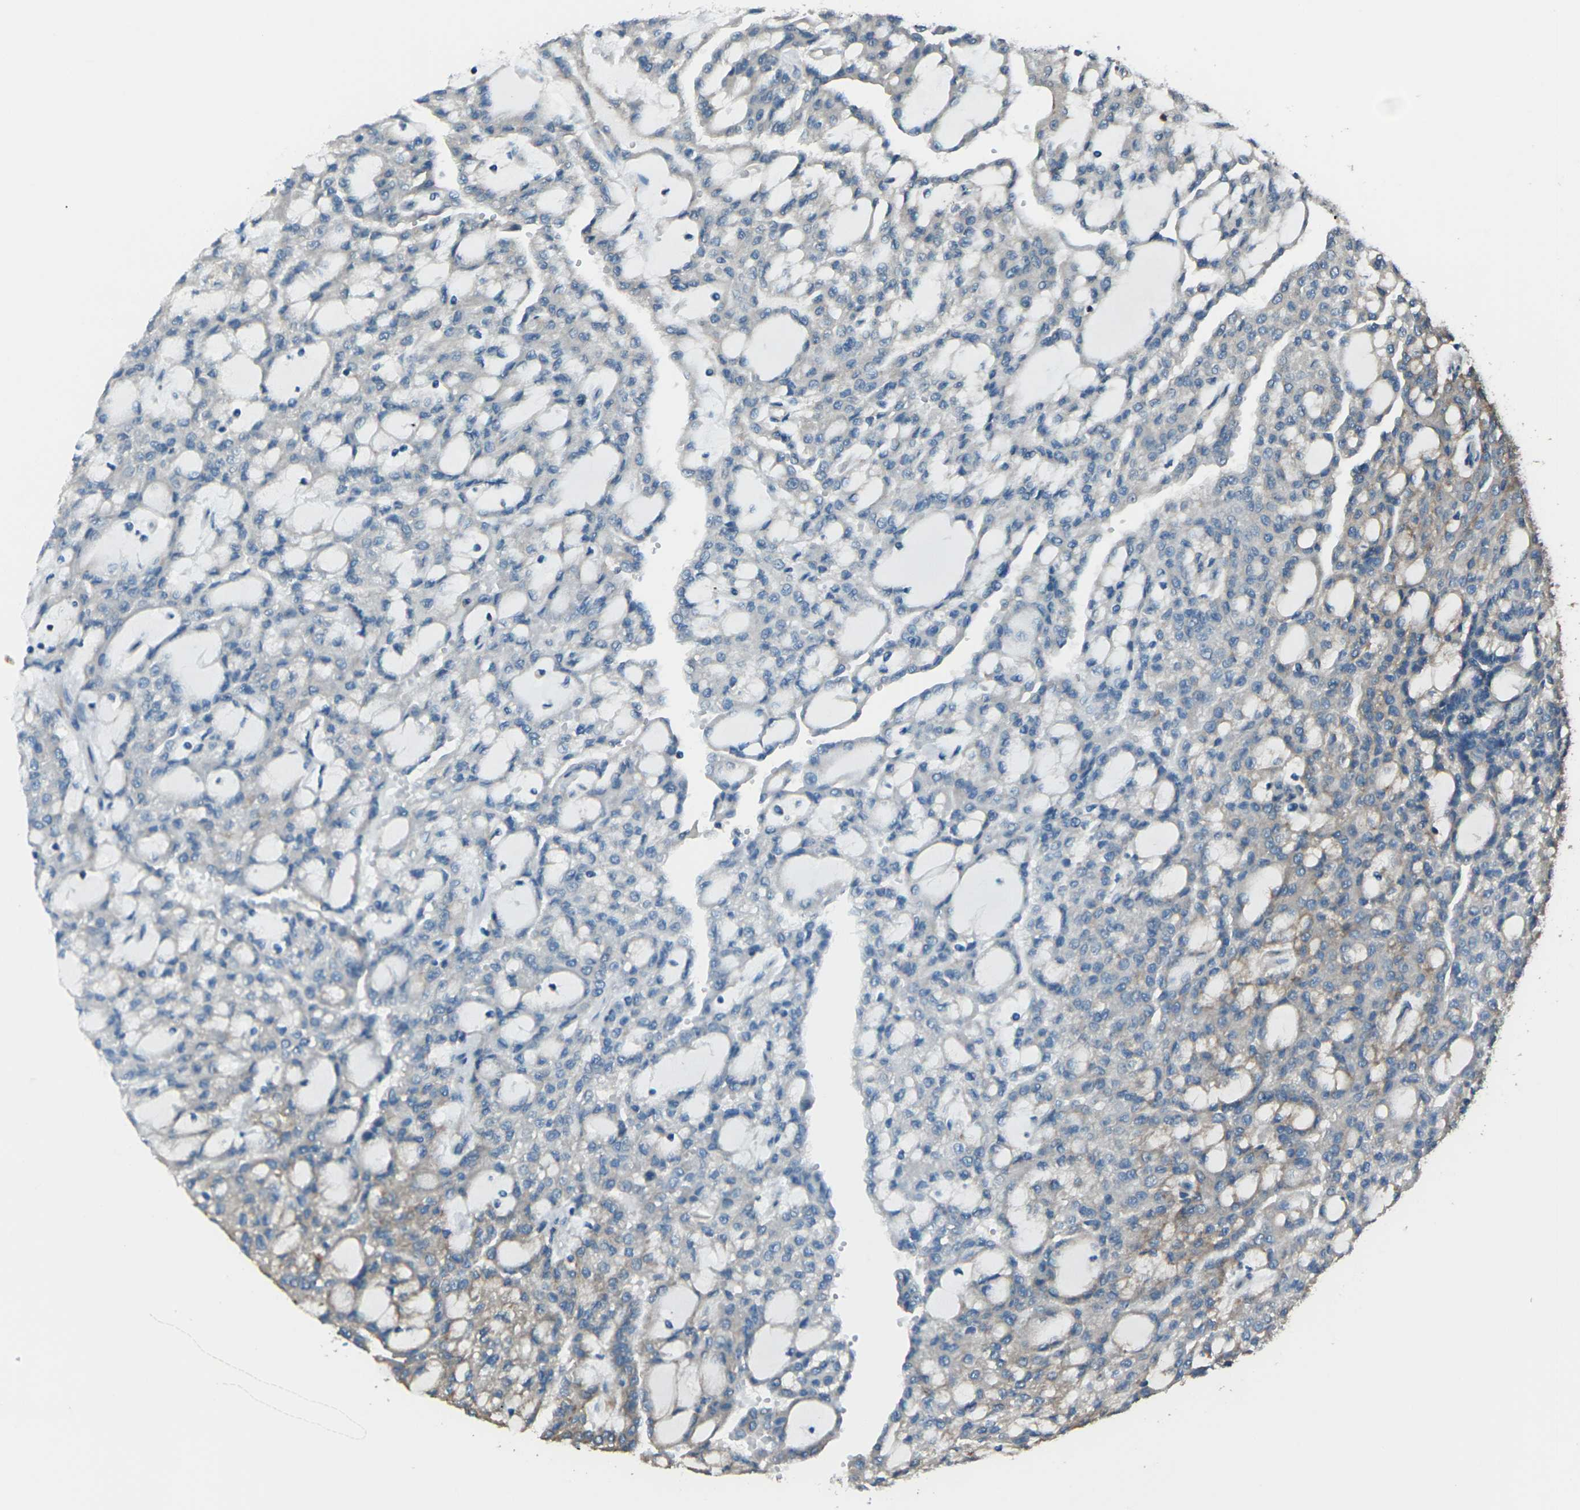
{"staining": {"intensity": "weak", "quantity": "25%-75%", "location": "cytoplasmic/membranous"}, "tissue": "renal cancer", "cell_type": "Tumor cells", "image_type": "cancer", "snomed": [{"axis": "morphology", "description": "Adenocarcinoma, NOS"}, {"axis": "topography", "description": "Kidney"}], "caption": "There is low levels of weak cytoplasmic/membranous staining in tumor cells of renal cancer (adenocarcinoma), as demonstrated by immunohistochemical staining (brown color).", "gene": "CMTM4", "patient": {"sex": "male", "age": 63}}